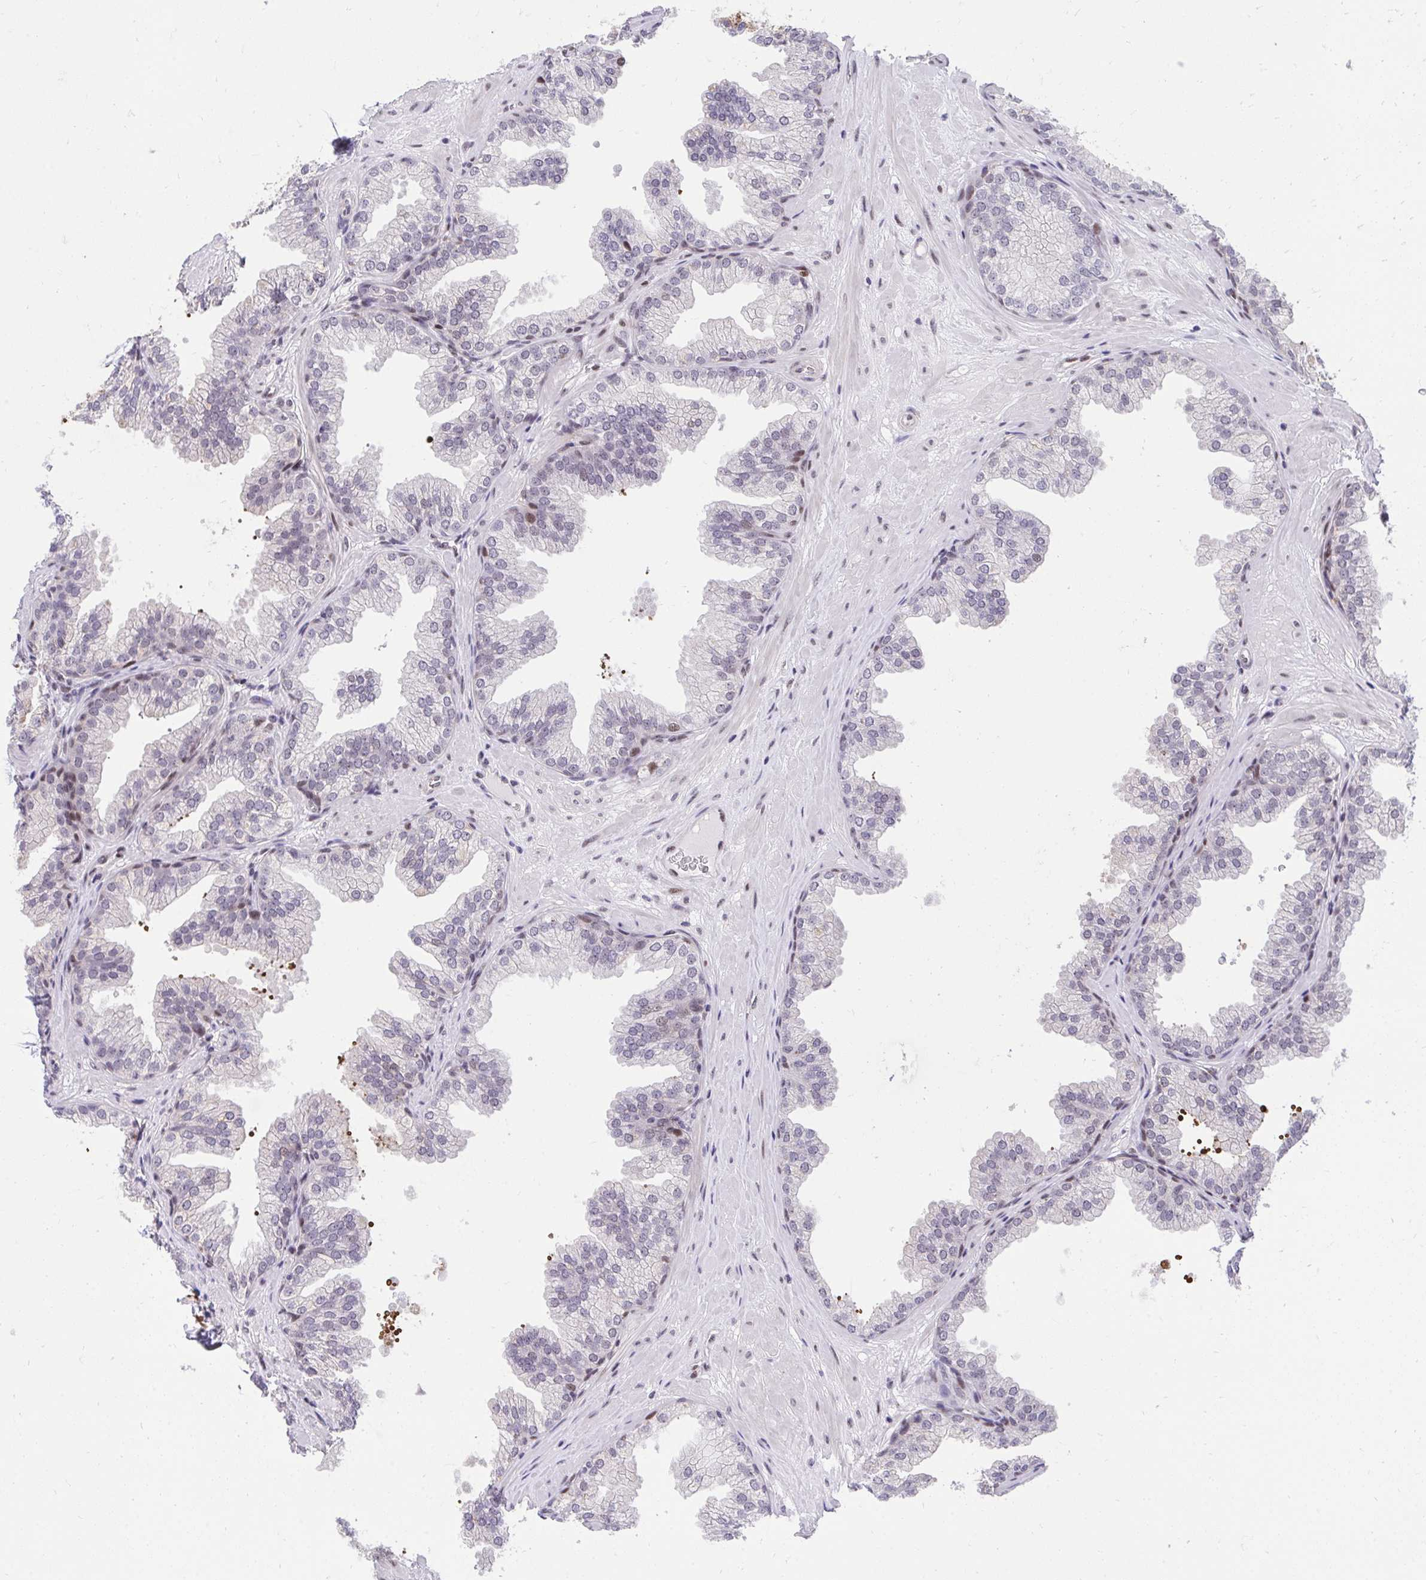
{"staining": {"intensity": "moderate", "quantity": "25%-75%", "location": "nuclear"}, "tissue": "prostate", "cell_type": "Glandular cells", "image_type": "normal", "snomed": [{"axis": "morphology", "description": "Normal tissue, NOS"}, {"axis": "topography", "description": "Prostate"}], "caption": "The image displays a brown stain indicating the presence of a protein in the nuclear of glandular cells in prostate.", "gene": "HOXA4", "patient": {"sex": "male", "age": 37}}